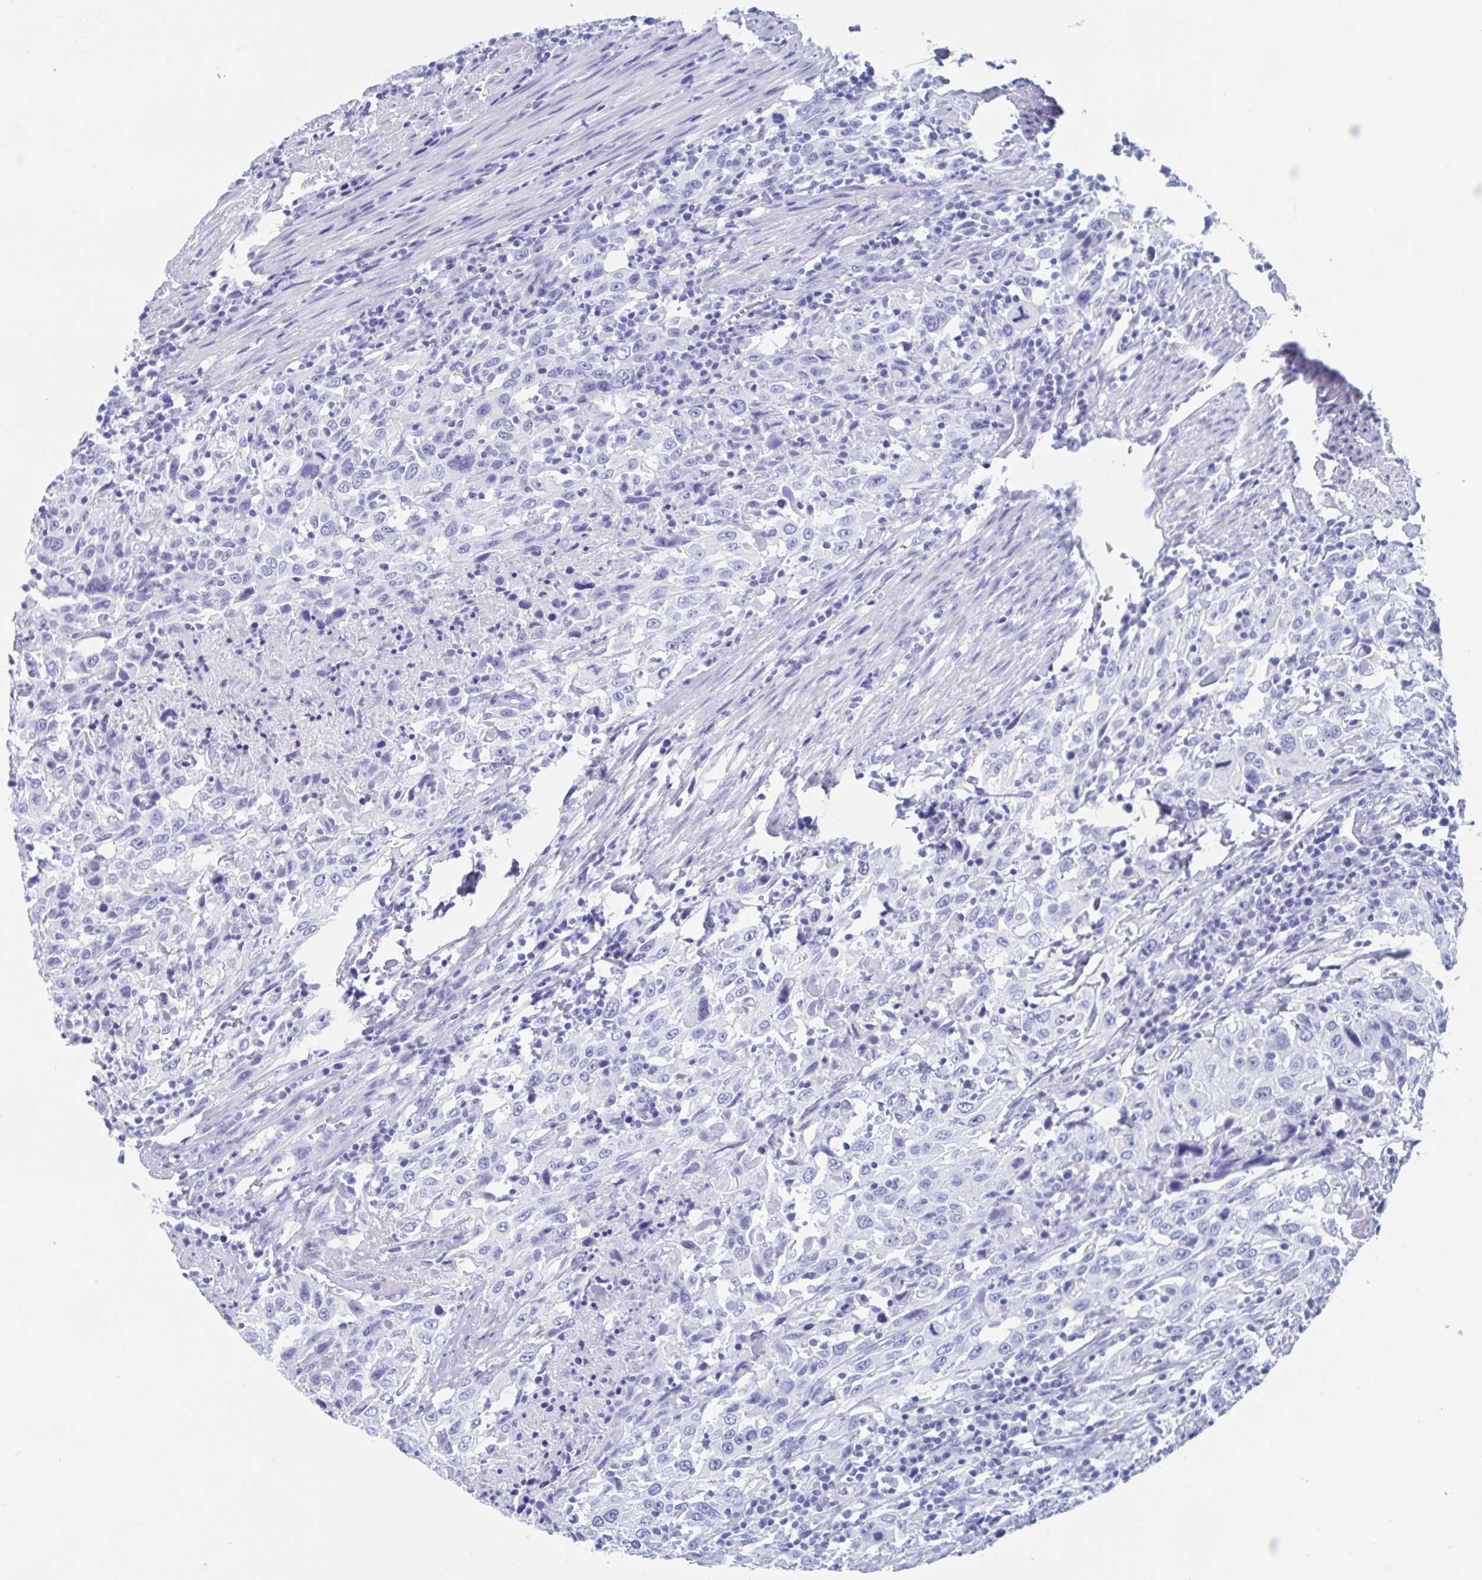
{"staining": {"intensity": "negative", "quantity": "none", "location": "none"}, "tissue": "urothelial cancer", "cell_type": "Tumor cells", "image_type": "cancer", "snomed": [{"axis": "morphology", "description": "Urothelial carcinoma, High grade"}, {"axis": "topography", "description": "Urinary bladder"}], "caption": "DAB (3,3'-diaminobenzidine) immunohistochemical staining of urothelial cancer reveals no significant positivity in tumor cells. Nuclei are stained in blue.", "gene": "HDGFL1", "patient": {"sex": "male", "age": 61}}